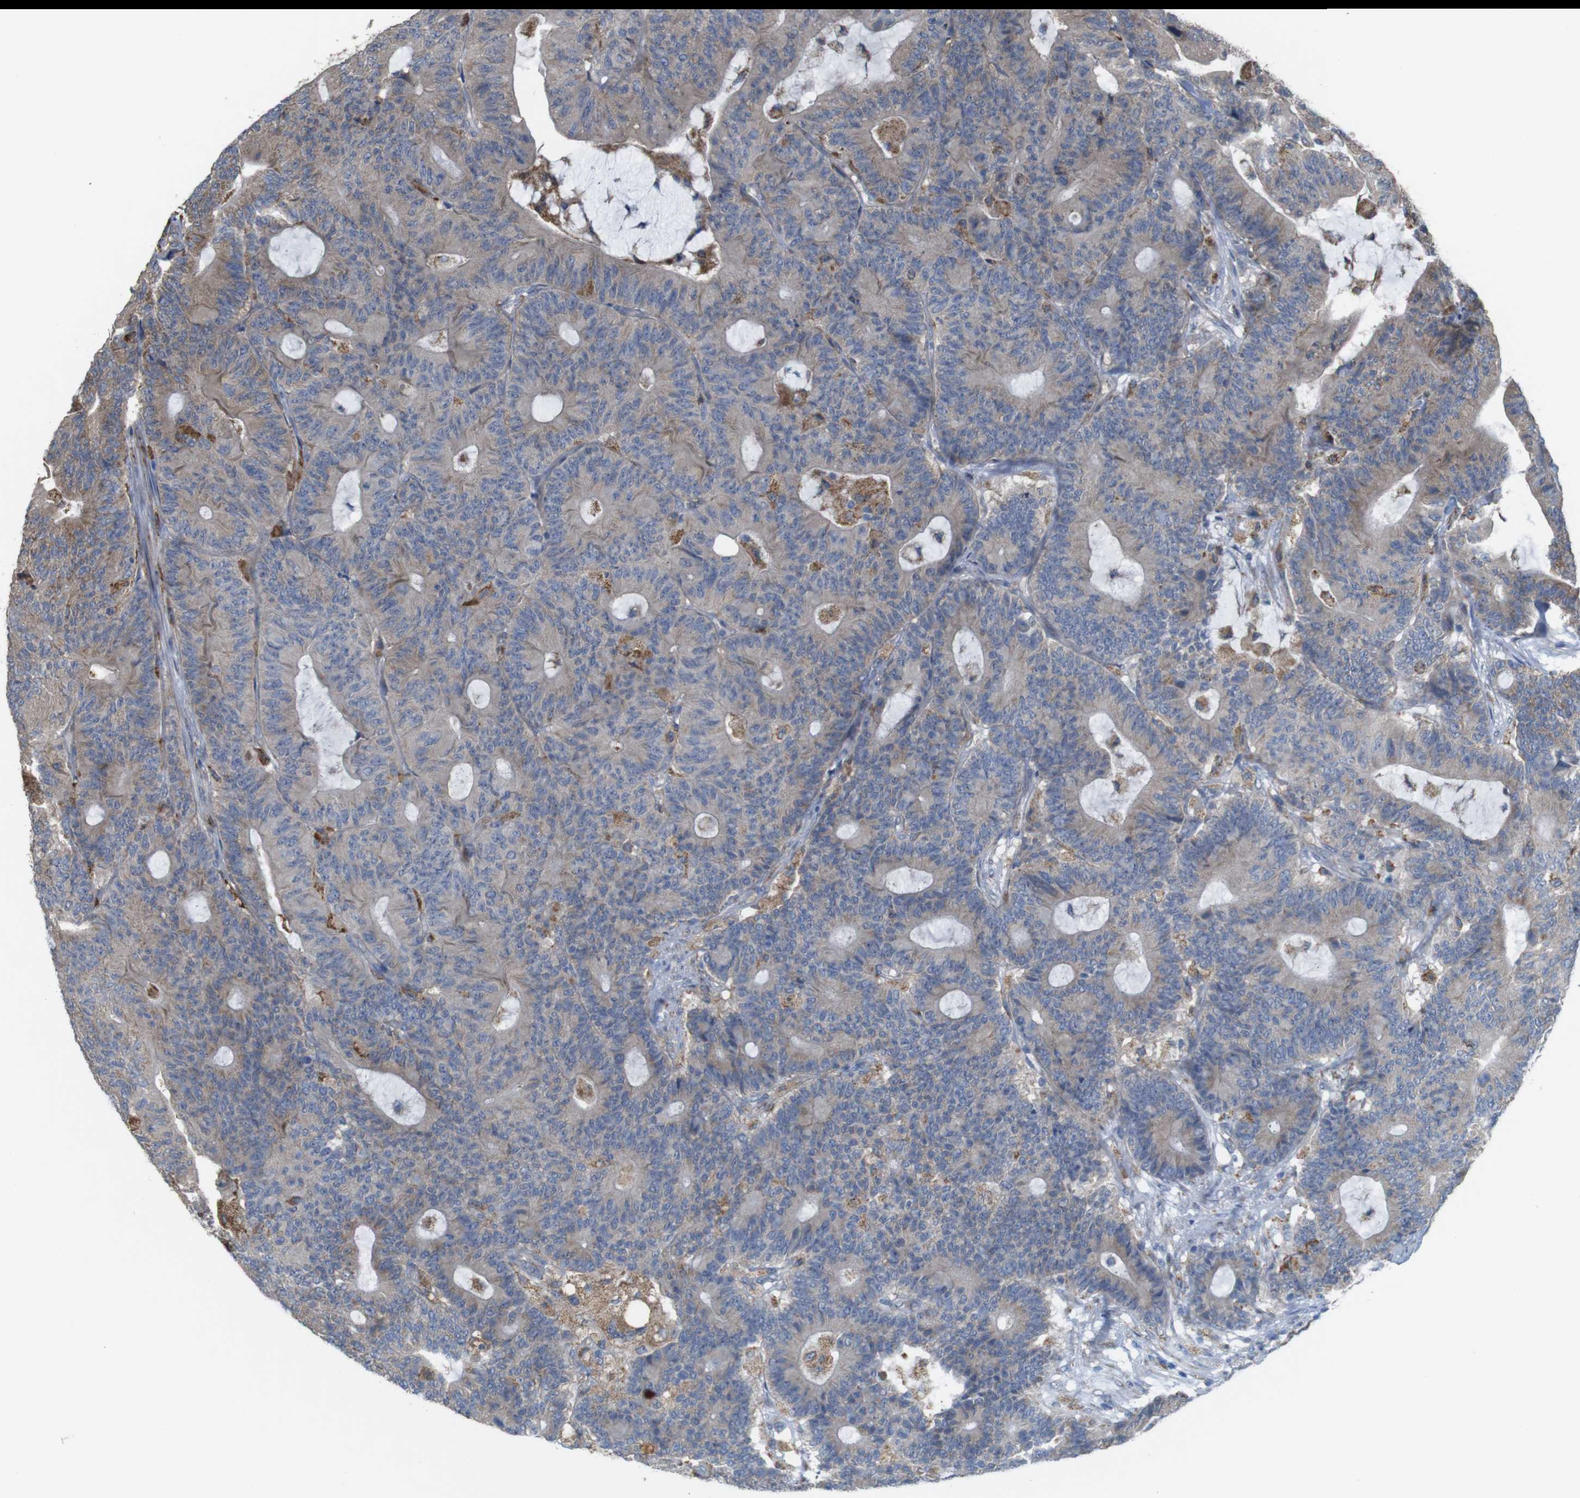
{"staining": {"intensity": "weak", "quantity": ">75%", "location": "cytoplasmic/membranous"}, "tissue": "colorectal cancer", "cell_type": "Tumor cells", "image_type": "cancer", "snomed": [{"axis": "morphology", "description": "Adenocarcinoma, NOS"}, {"axis": "topography", "description": "Colon"}], "caption": "Immunohistochemical staining of colorectal cancer exhibits low levels of weak cytoplasmic/membranous protein expression in approximately >75% of tumor cells. Immunohistochemistry (ihc) stains the protein of interest in brown and the nuclei are stained blue.", "gene": "PTPRR", "patient": {"sex": "female", "age": 84}}